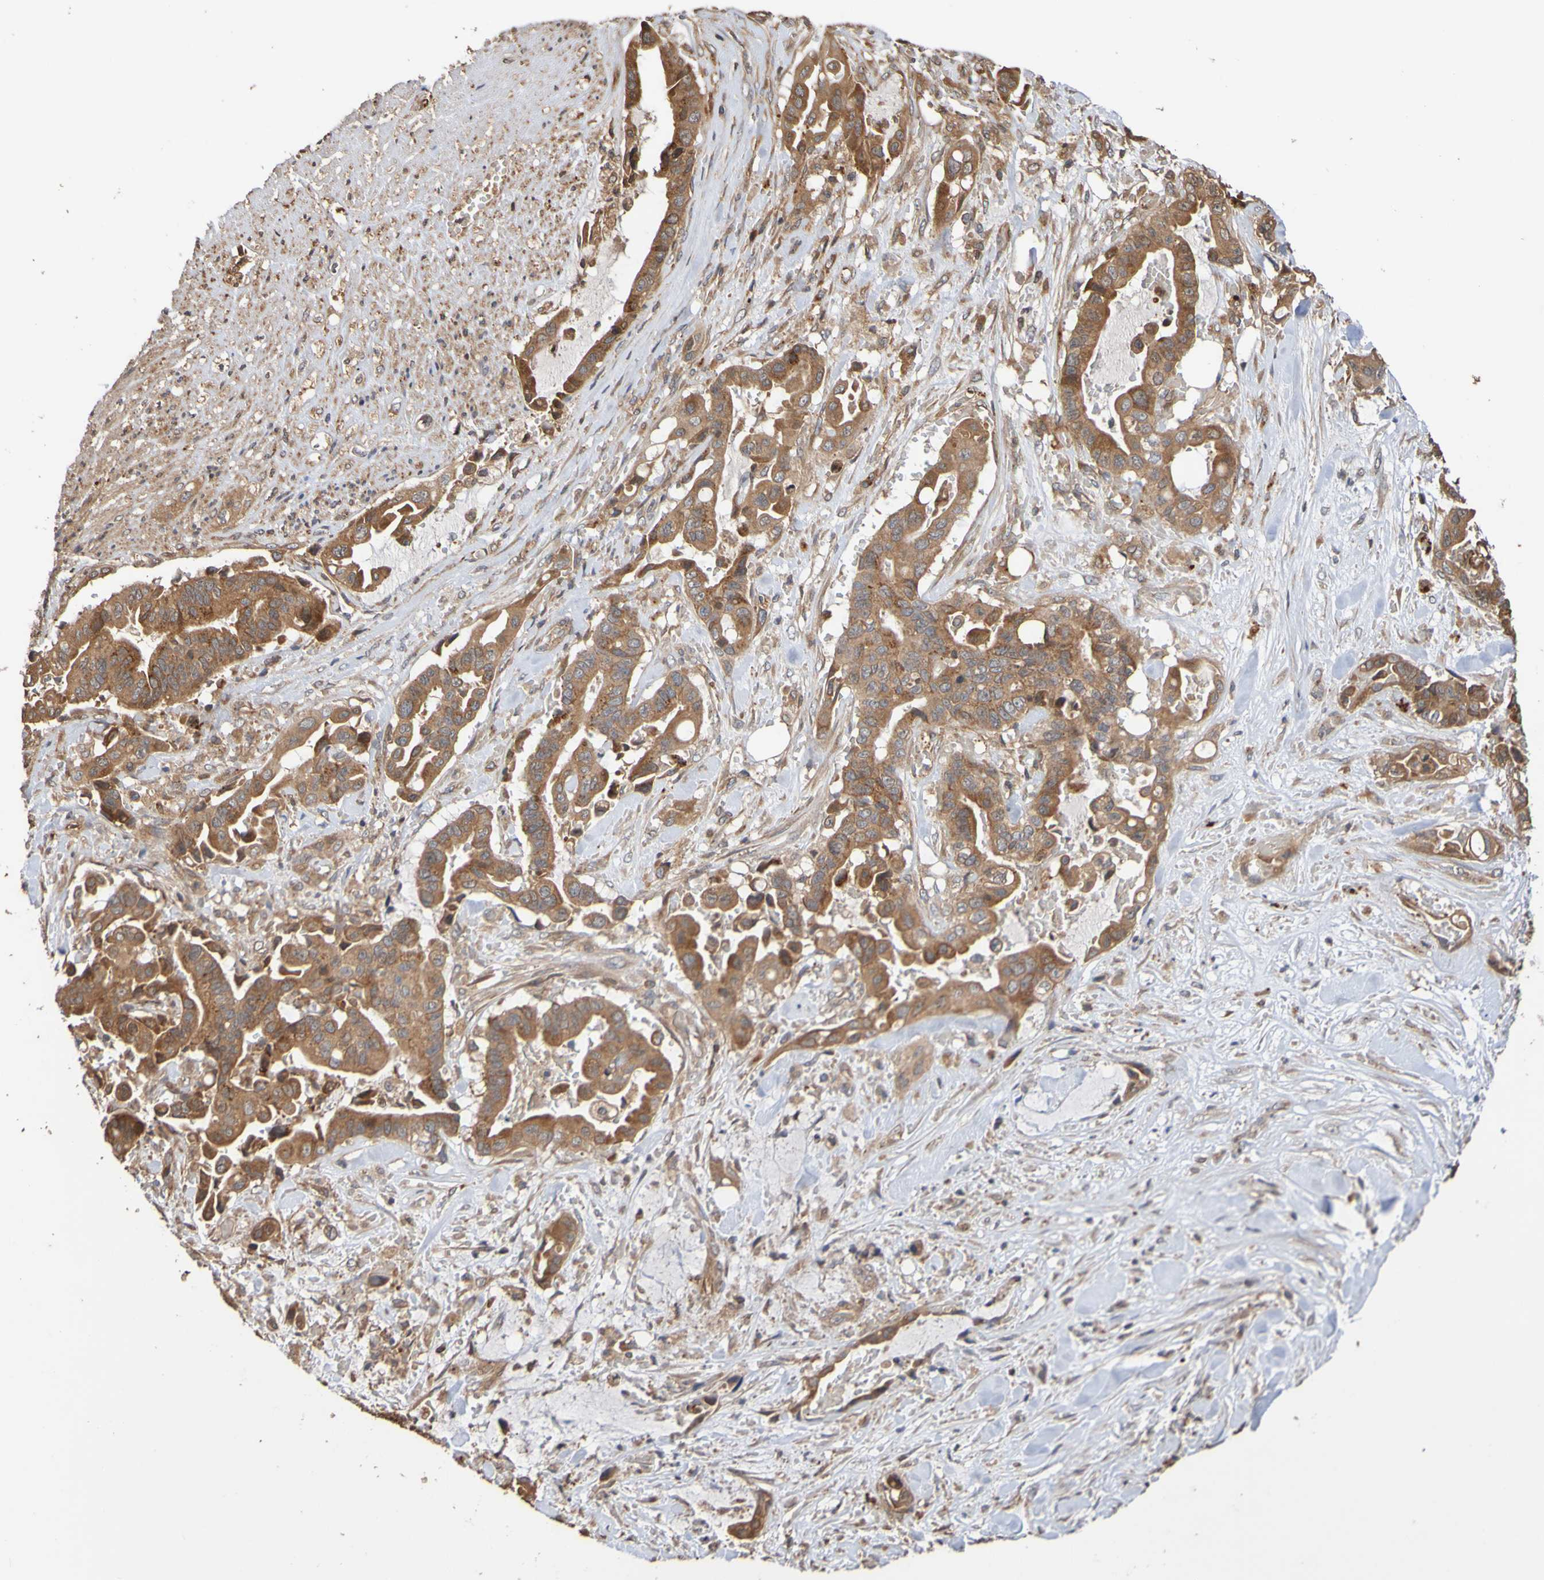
{"staining": {"intensity": "moderate", "quantity": ">75%", "location": "cytoplasmic/membranous"}, "tissue": "liver cancer", "cell_type": "Tumor cells", "image_type": "cancer", "snomed": [{"axis": "morphology", "description": "Cholangiocarcinoma"}, {"axis": "topography", "description": "Liver"}], "caption": "Approximately >75% of tumor cells in human liver cancer reveal moderate cytoplasmic/membranous protein staining as visualized by brown immunohistochemical staining.", "gene": "UCN", "patient": {"sex": "female", "age": 61}}